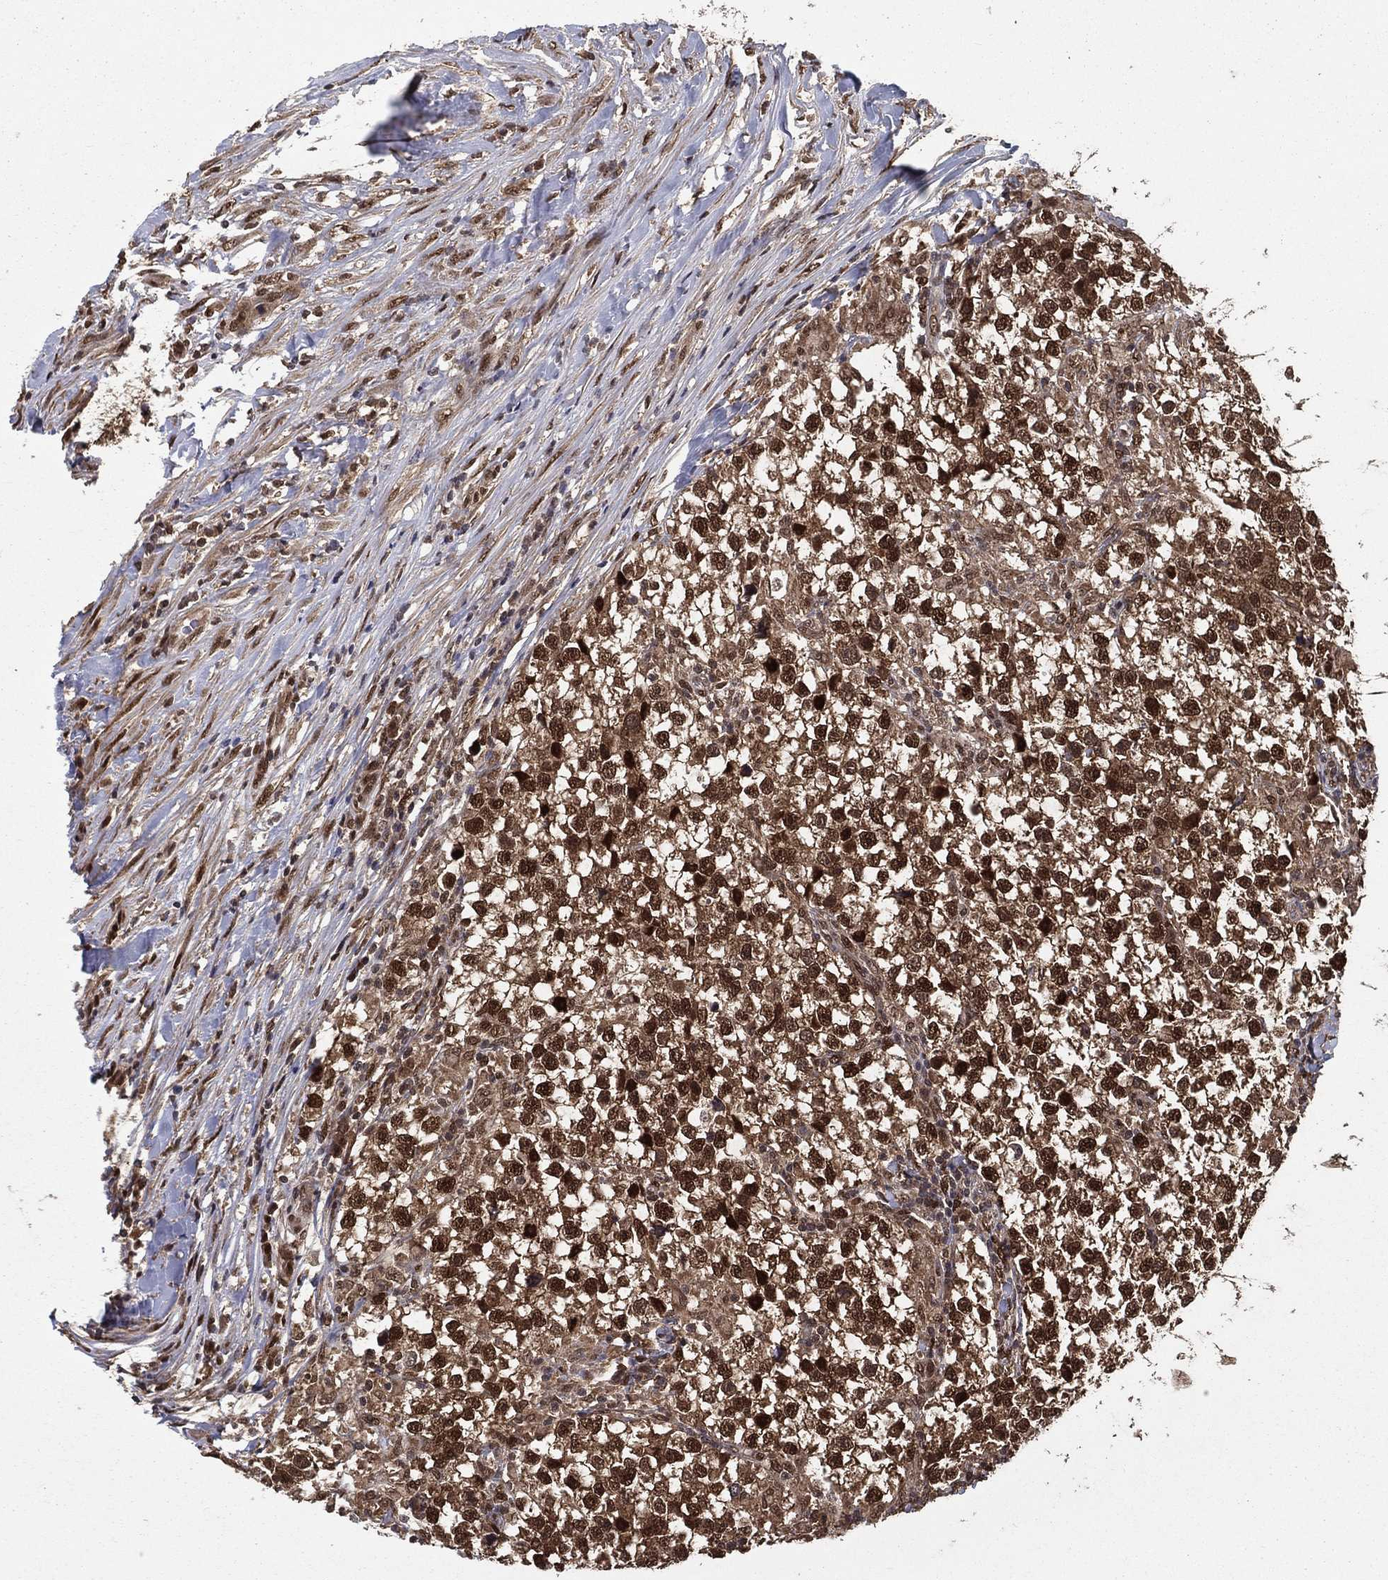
{"staining": {"intensity": "strong", "quantity": ">75%", "location": "cytoplasmic/membranous,nuclear"}, "tissue": "testis cancer", "cell_type": "Tumor cells", "image_type": "cancer", "snomed": [{"axis": "morphology", "description": "Seminoma, NOS"}, {"axis": "topography", "description": "Testis"}], "caption": "Brown immunohistochemical staining in seminoma (testis) demonstrates strong cytoplasmic/membranous and nuclear expression in approximately >75% of tumor cells.", "gene": "CARM1", "patient": {"sex": "male", "age": 46}}